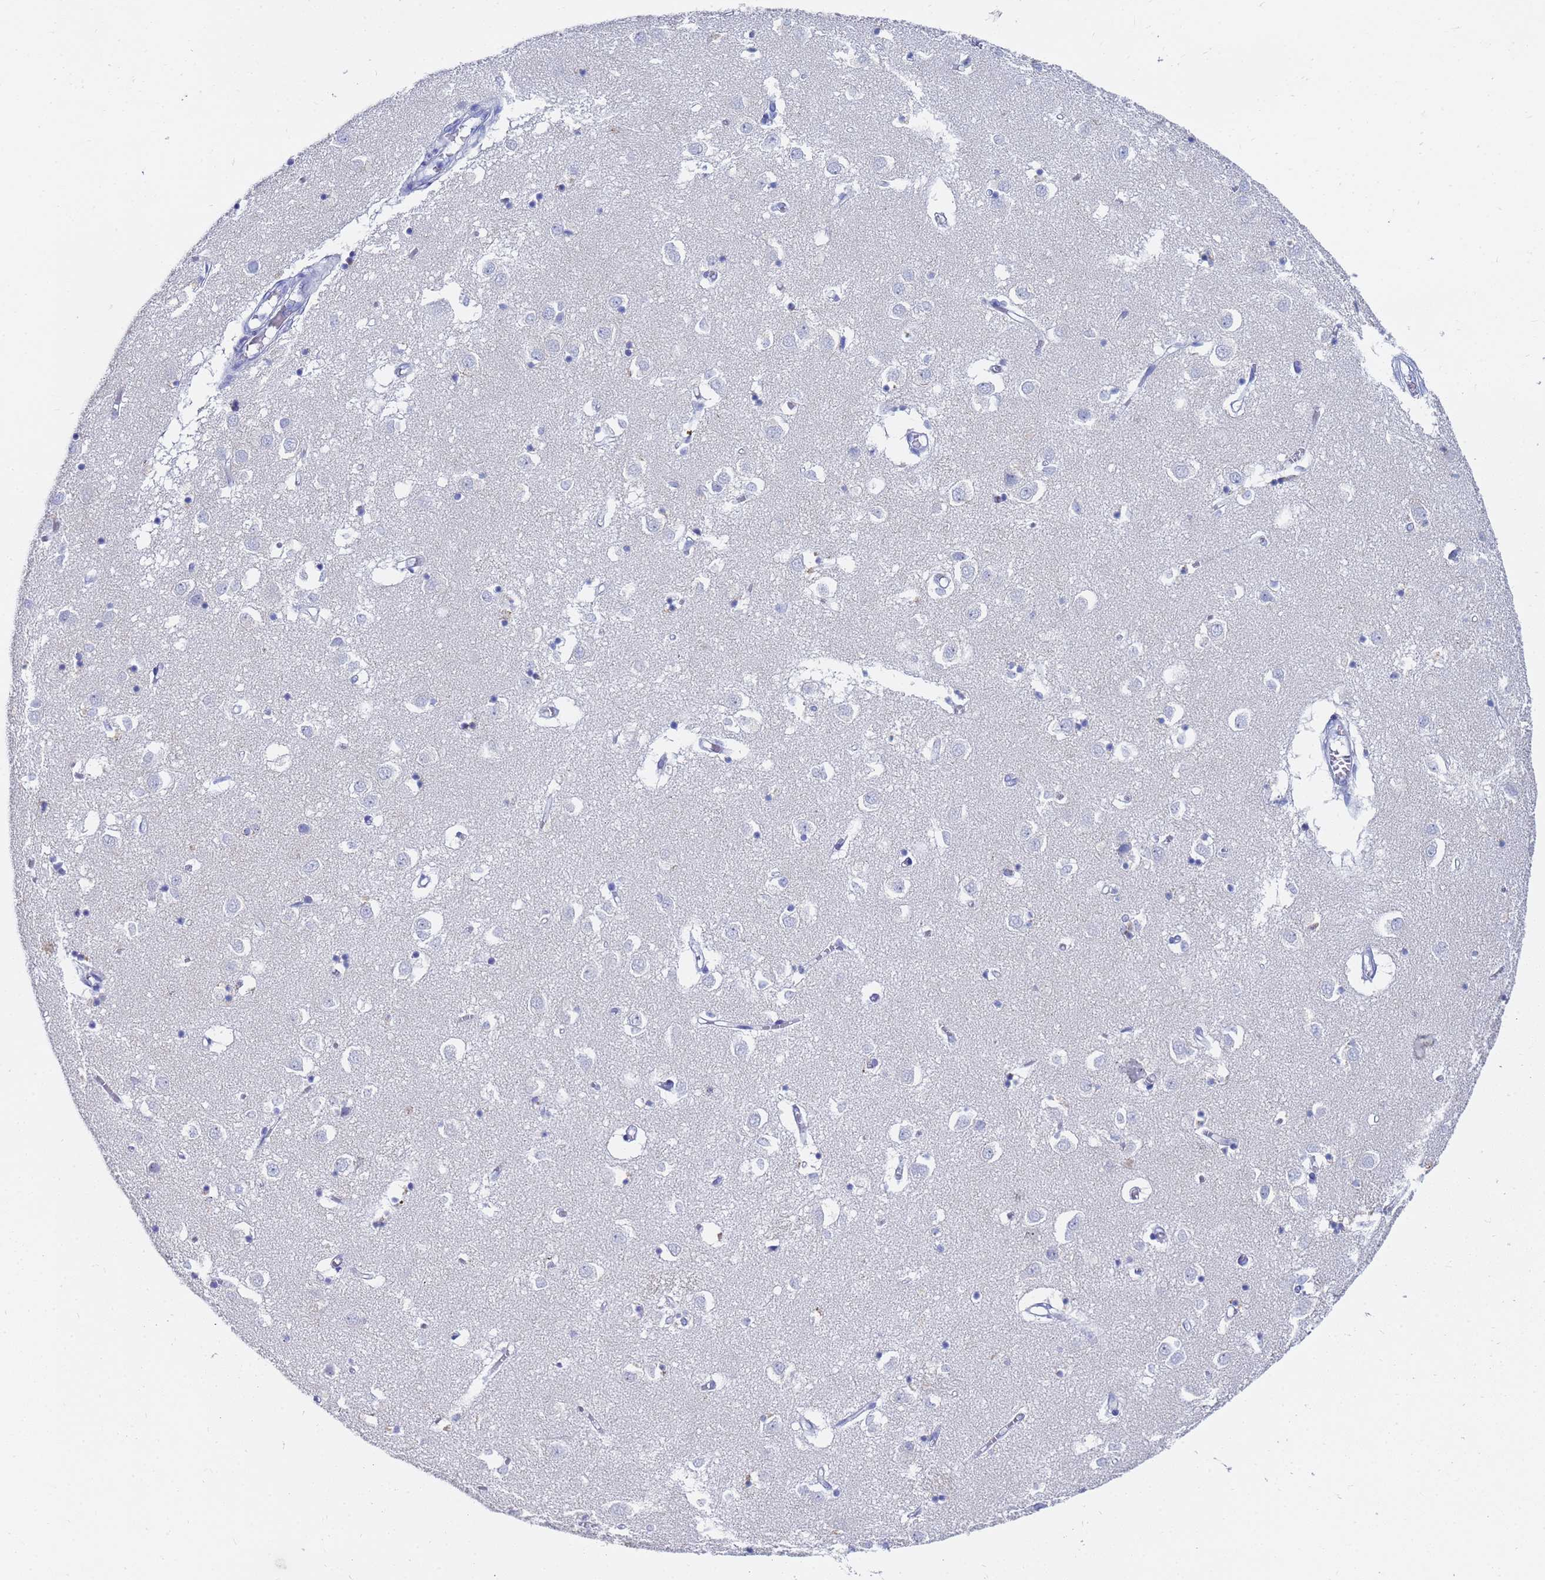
{"staining": {"intensity": "negative", "quantity": "none", "location": "none"}, "tissue": "caudate", "cell_type": "Glial cells", "image_type": "normal", "snomed": [{"axis": "morphology", "description": "Normal tissue, NOS"}, {"axis": "topography", "description": "Lateral ventricle wall"}], "caption": "Glial cells show no significant expression in benign caudate. Nuclei are stained in blue.", "gene": "C2orf72", "patient": {"sex": "male", "age": 70}}